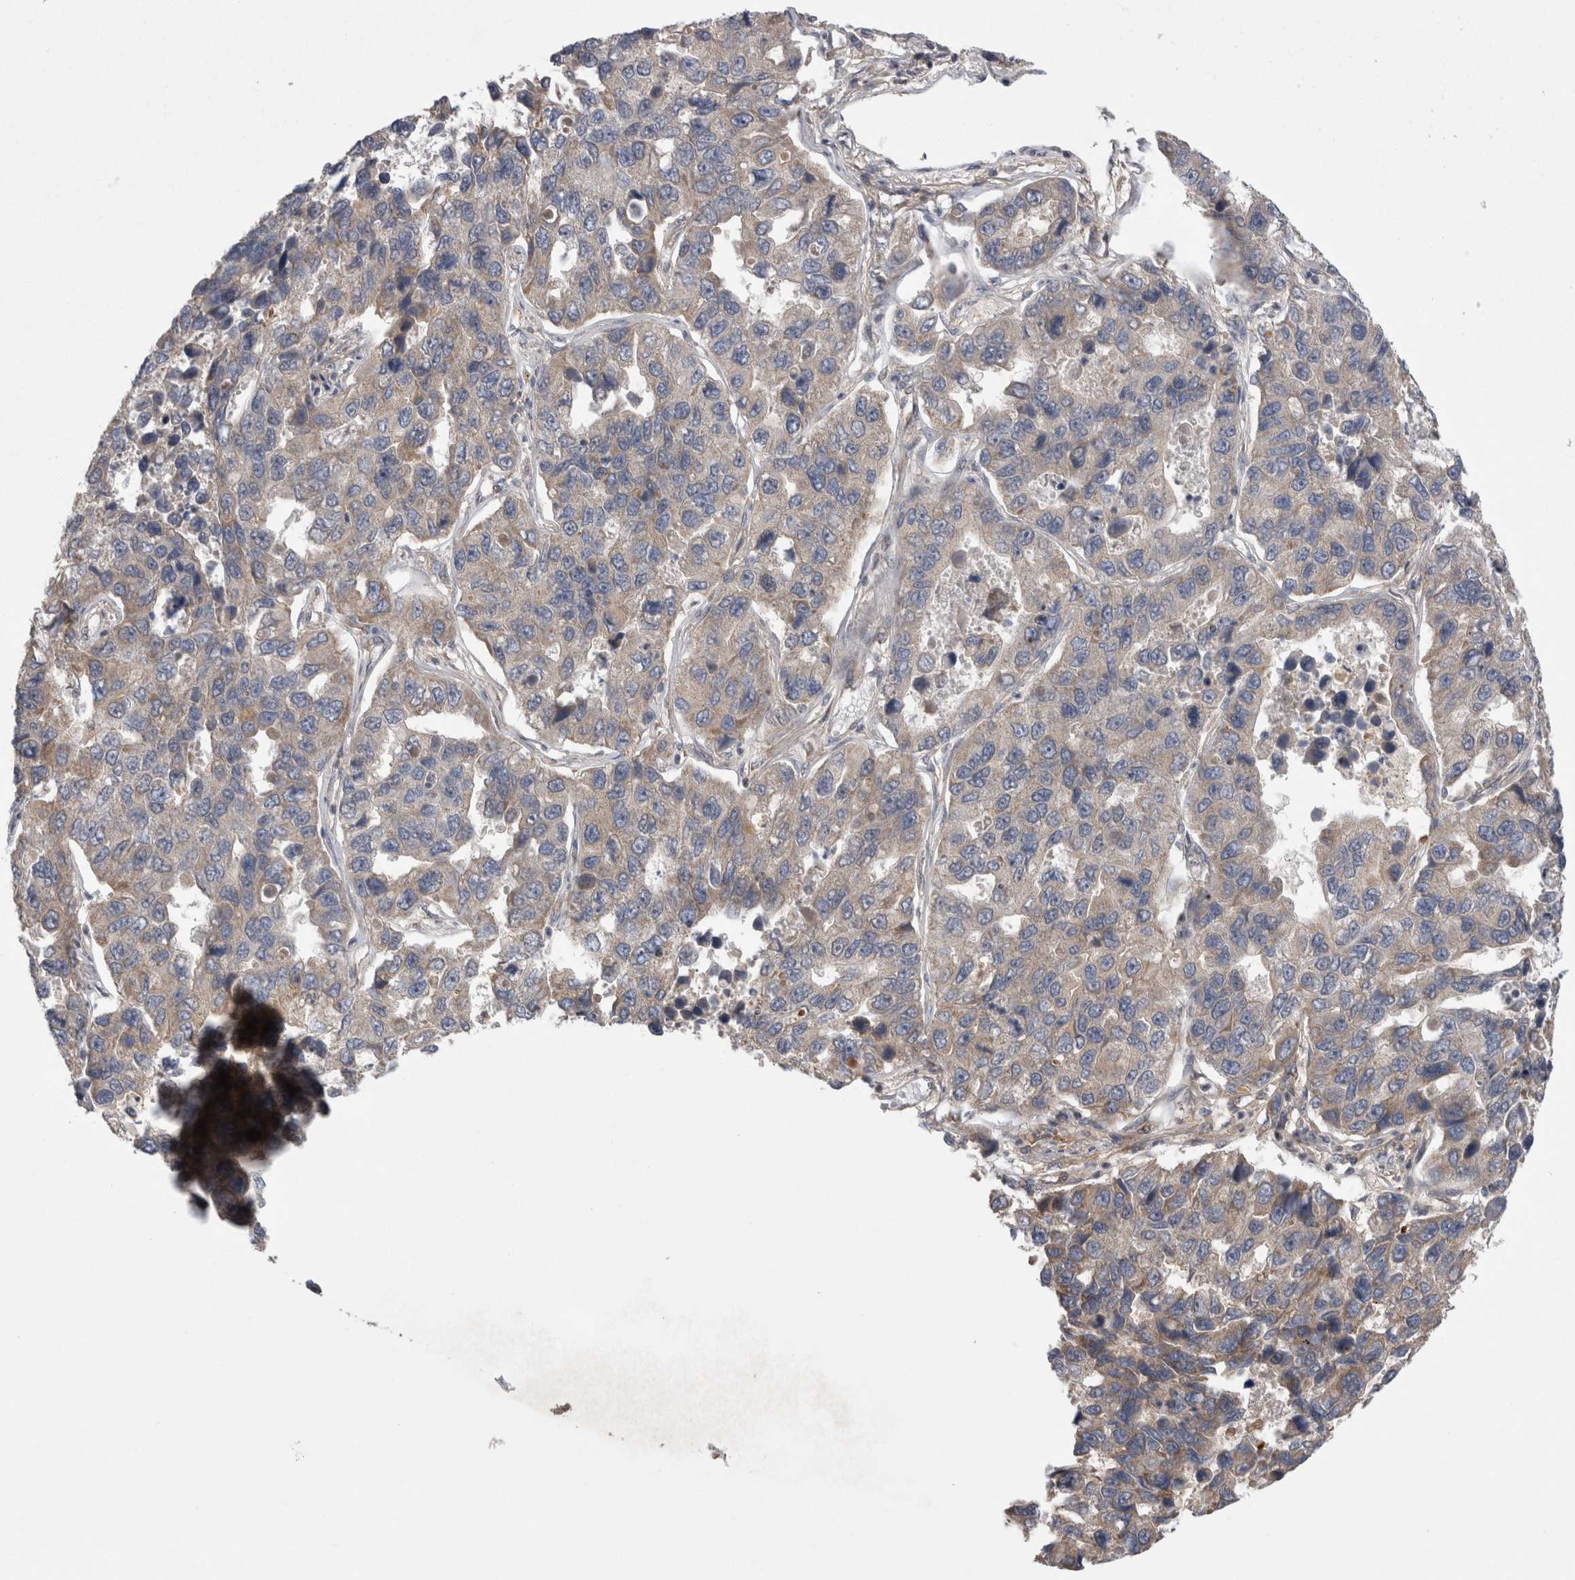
{"staining": {"intensity": "weak", "quantity": "<25%", "location": "cytoplasmic/membranous"}, "tissue": "lung cancer", "cell_type": "Tumor cells", "image_type": "cancer", "snomed": [{"axis": "morphology", "description": "Adenocarcinoma, NOS"}, {"axis": "topography", "description": "Lung"}], "caption": "There is no significant positivity in tumor cells of lung cancer.", "gene": "DARS2", "patient": {"sex": "male", "age": 64}}